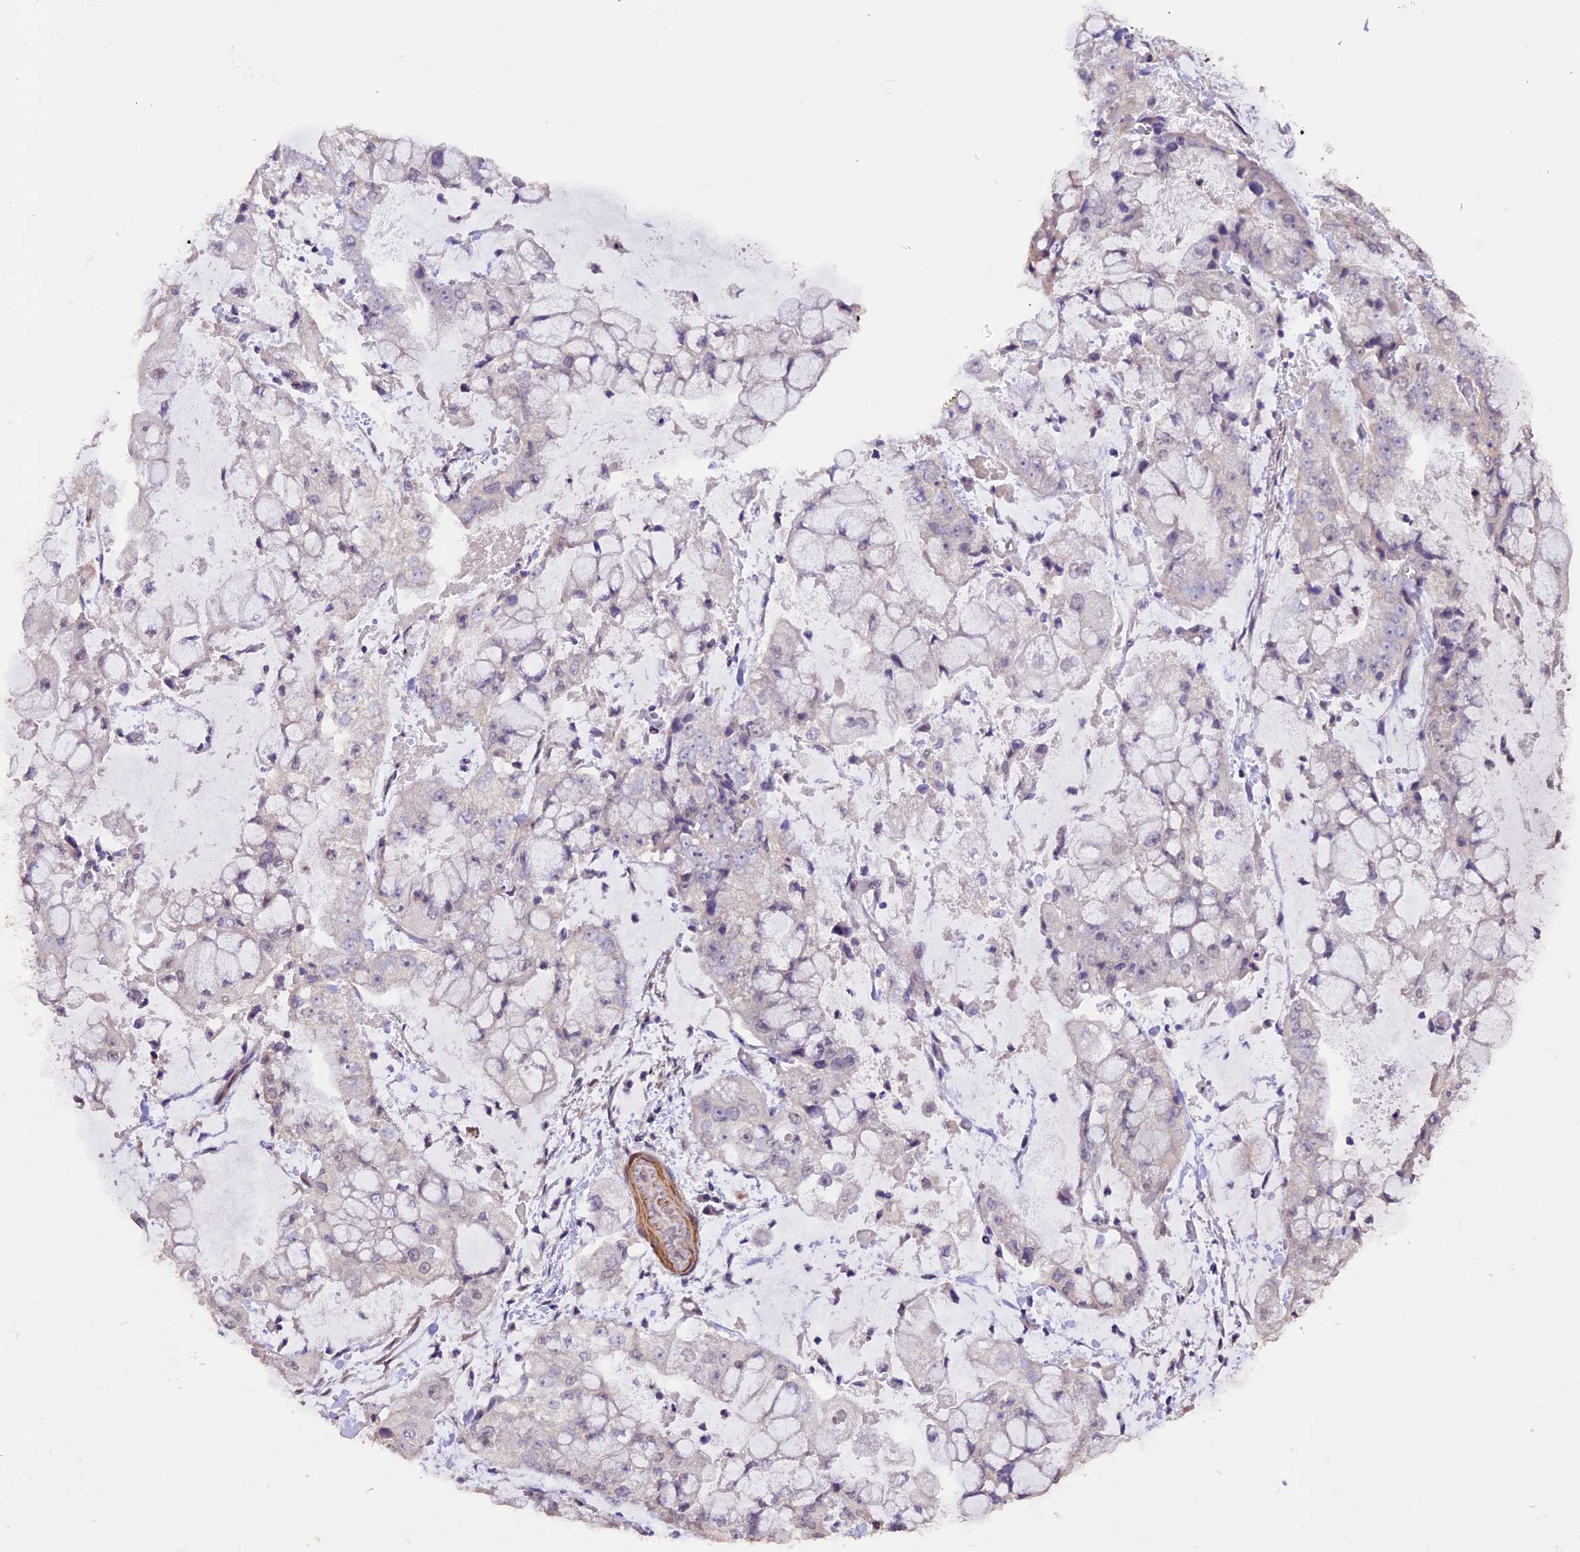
{"staining": {"intensity": "negative", "quantity": "none", "location": "none"}, "tissue": "stomach cancer", "cell_type": "Tumor cells", "image_type": "cancer", "snomed": [{"axis": "morphology", "description": "Adenocarcinoma, NOS"}, {"axis": "topography", "description": "Stomach"}], "caption": "Immunohistochemistry of human adenocarcinoma (stomach) displays no positivity in tumor cells.", "gene": "GNB5", "patient": {"sex": "male", "age": 76}}